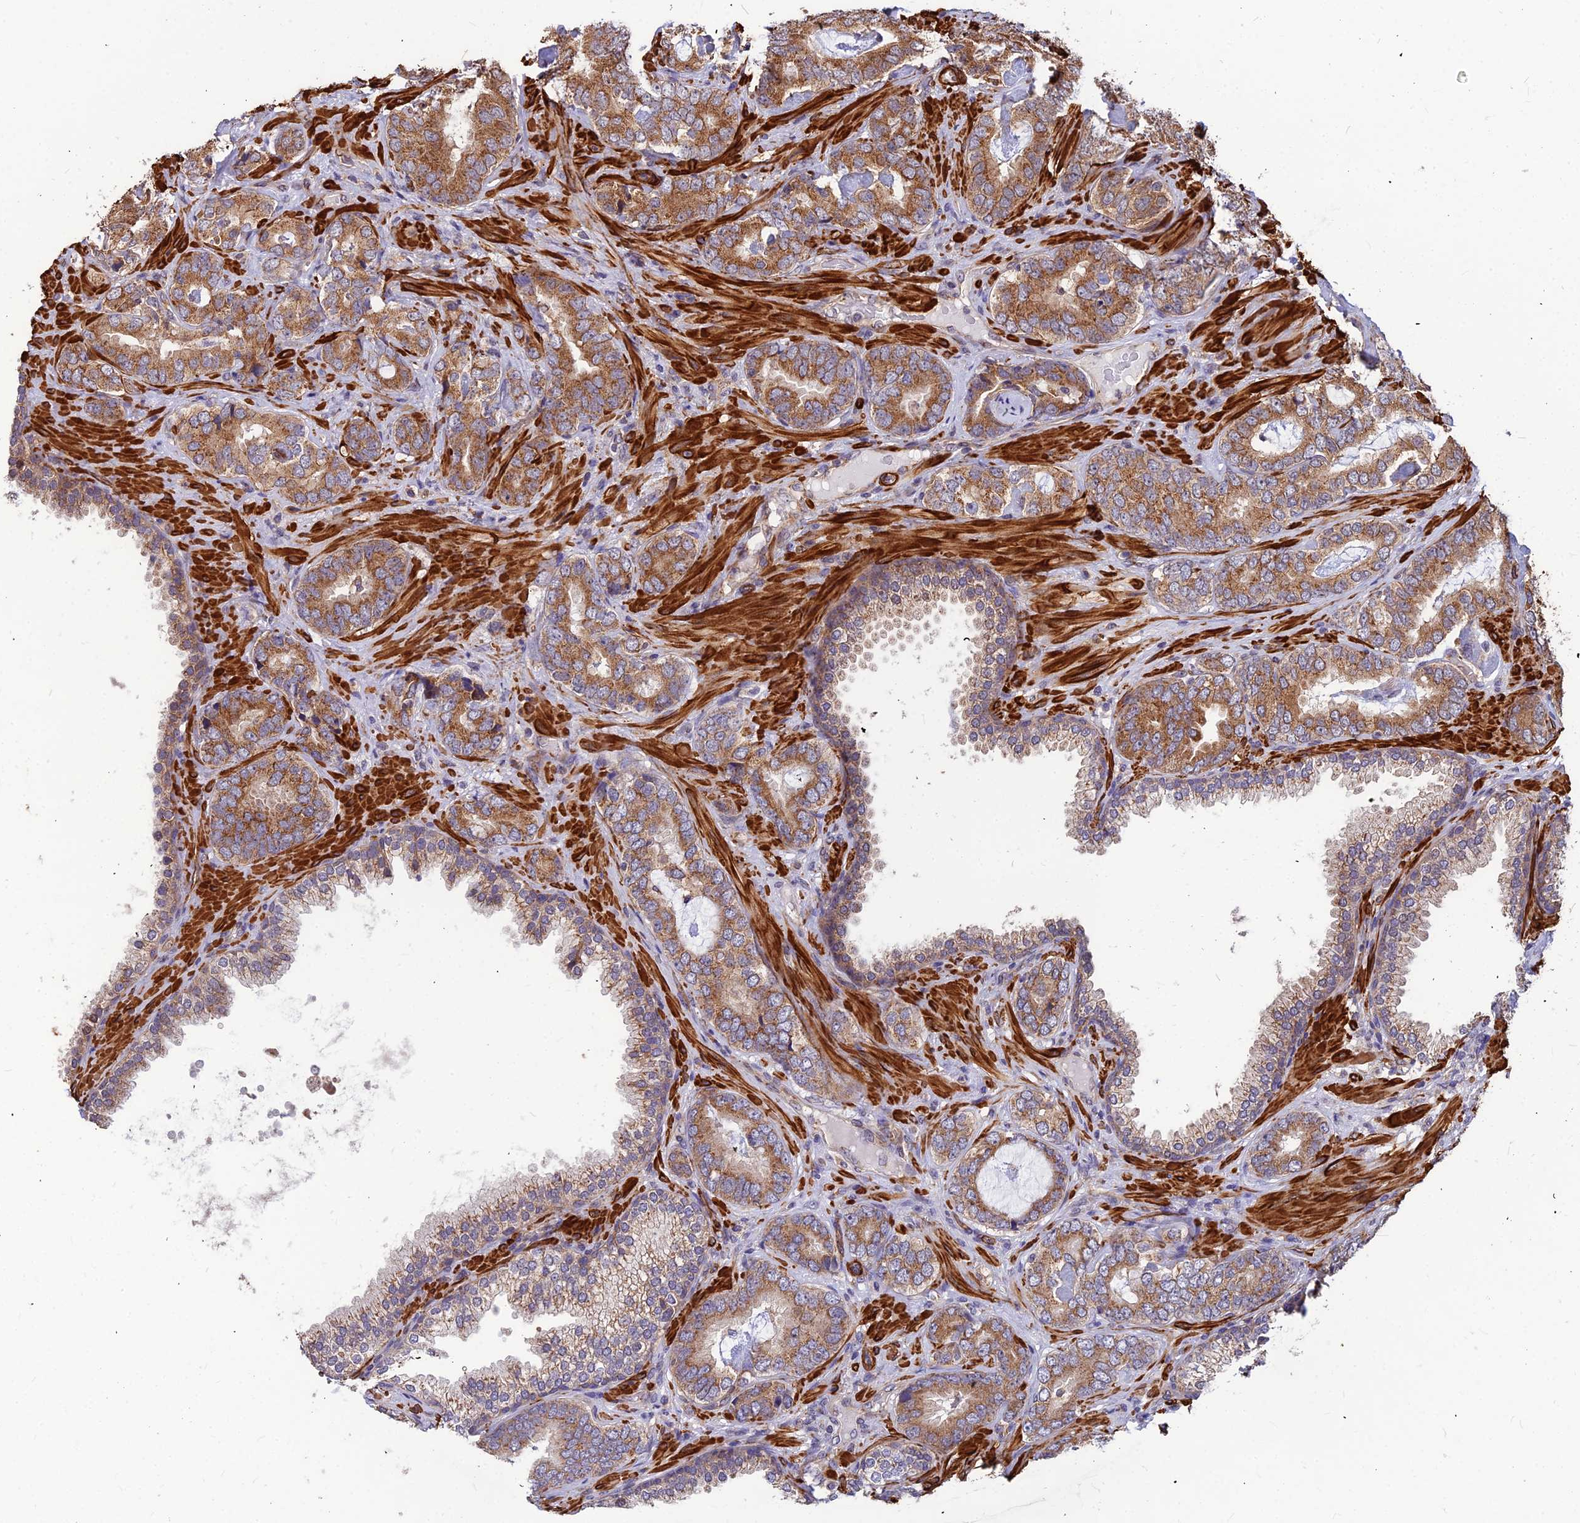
{"staining": {"intensity": "moderate", "quantity": "25%-75%", "location": "cytoplasmic/membranous"}, "tissue": "prostate cancer", "cell_type": "Tumor cells", "image_type": "cancer", "snomed": [{"axis": "morphology", "description": "Adenocarcinoma, High grade"}, {"axis": "topography", "description": "Prostate"}], "caption": "Prostate high-grade adenocarcinoma tissue demonstrates moderate cytoplasmic/membranous expression in approximately 25%-75% of tumor cells, visualized by immunohistochemistry.", "gene": "LEKR1", "patient": {"sex": "male", "age": 71}}